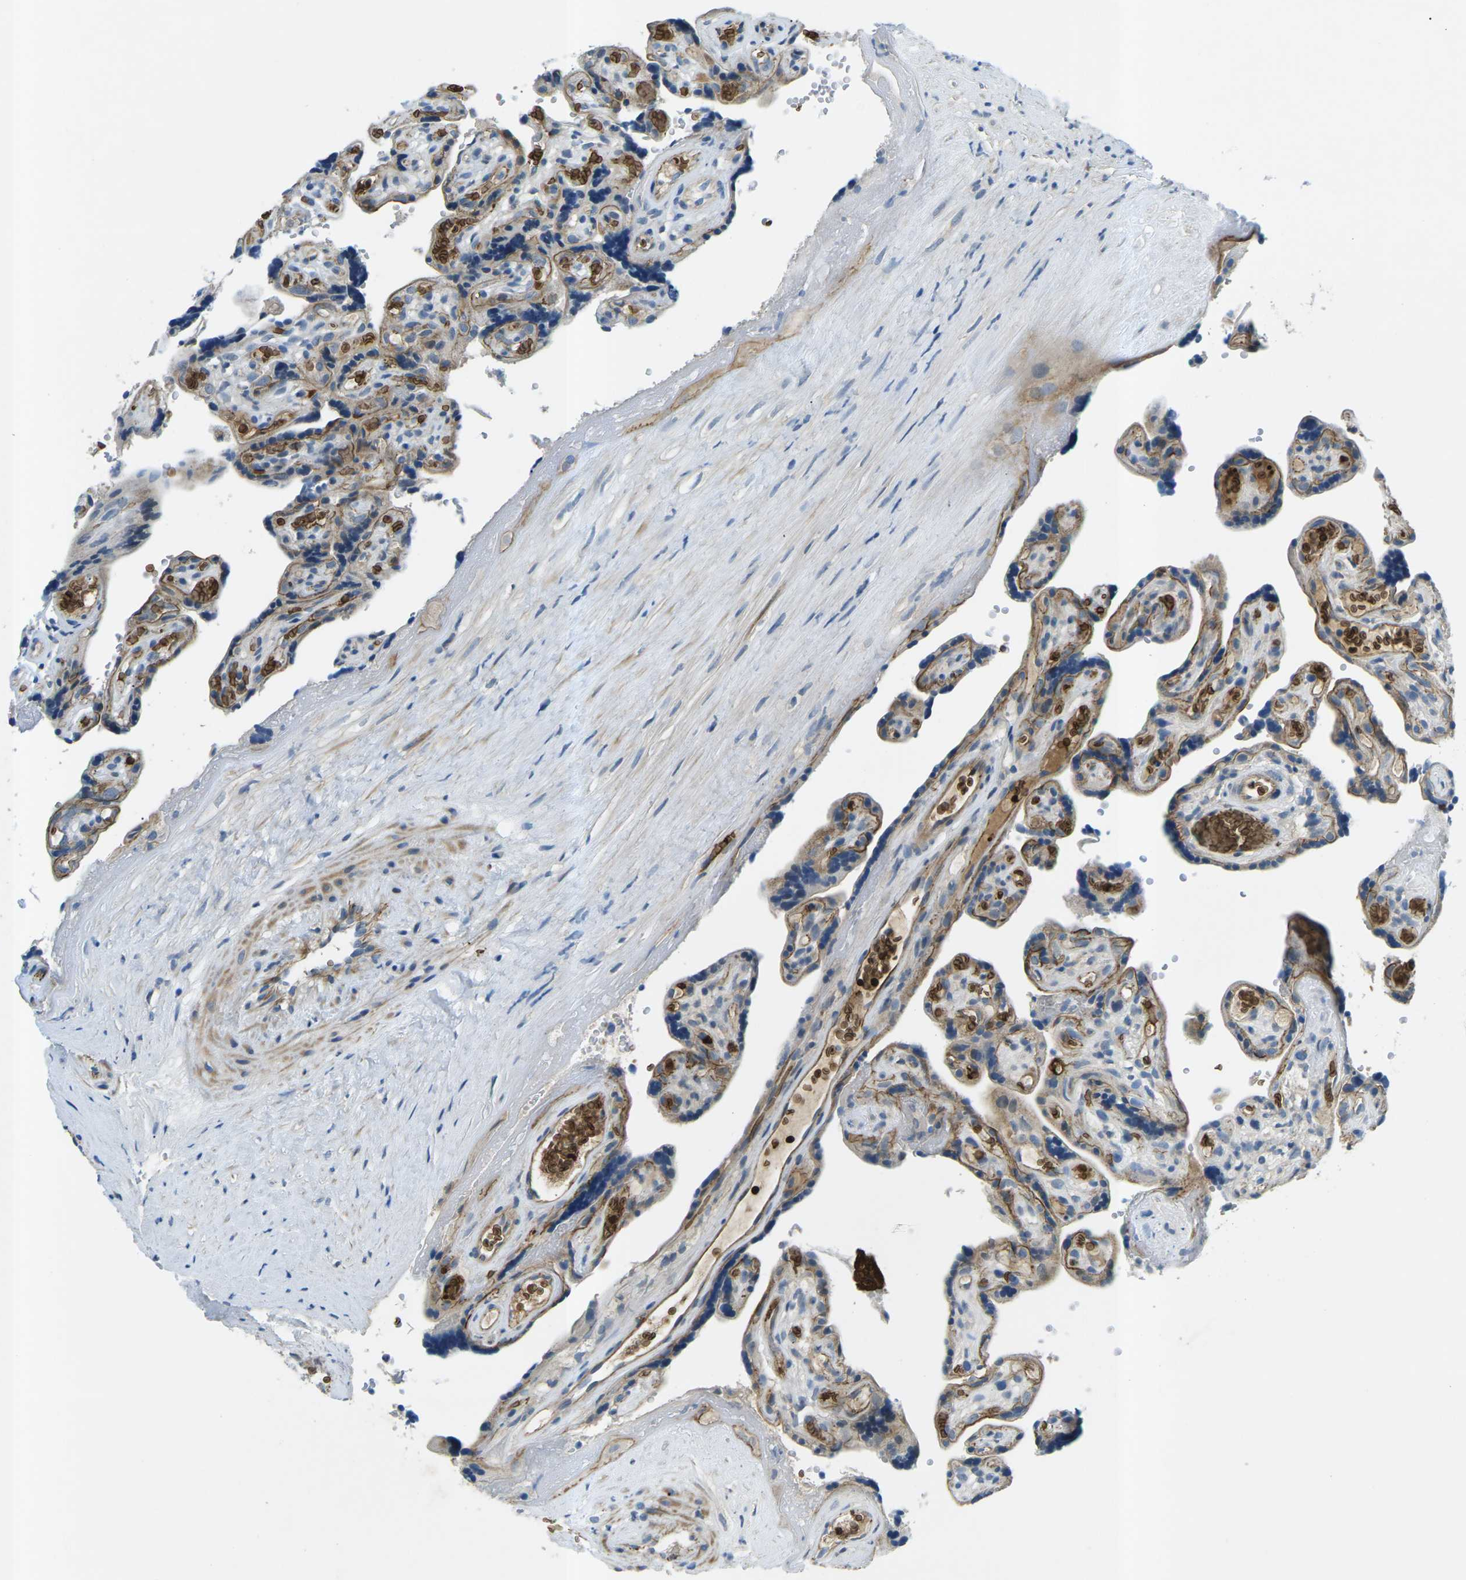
{"staining": {"intensity": "weak", "quantity": "25%-75%", "location": "cytoplasmic/membranous"}, "tissue": "placenta", "cell_type": "Decidual cells", "image_type": "normal", "snomed": [{"axis": "morphology", "description": "Normal tissue, NOS"}, {"axis": "topography", "description": "Placenta"}], "caption": "A brown stain highlights weak cytoplasmic/membranous positivity of a protein in decidual cells of benign placenta.", "gene": "CTNND1", "patient": {"sex": "female", "age": 30}}